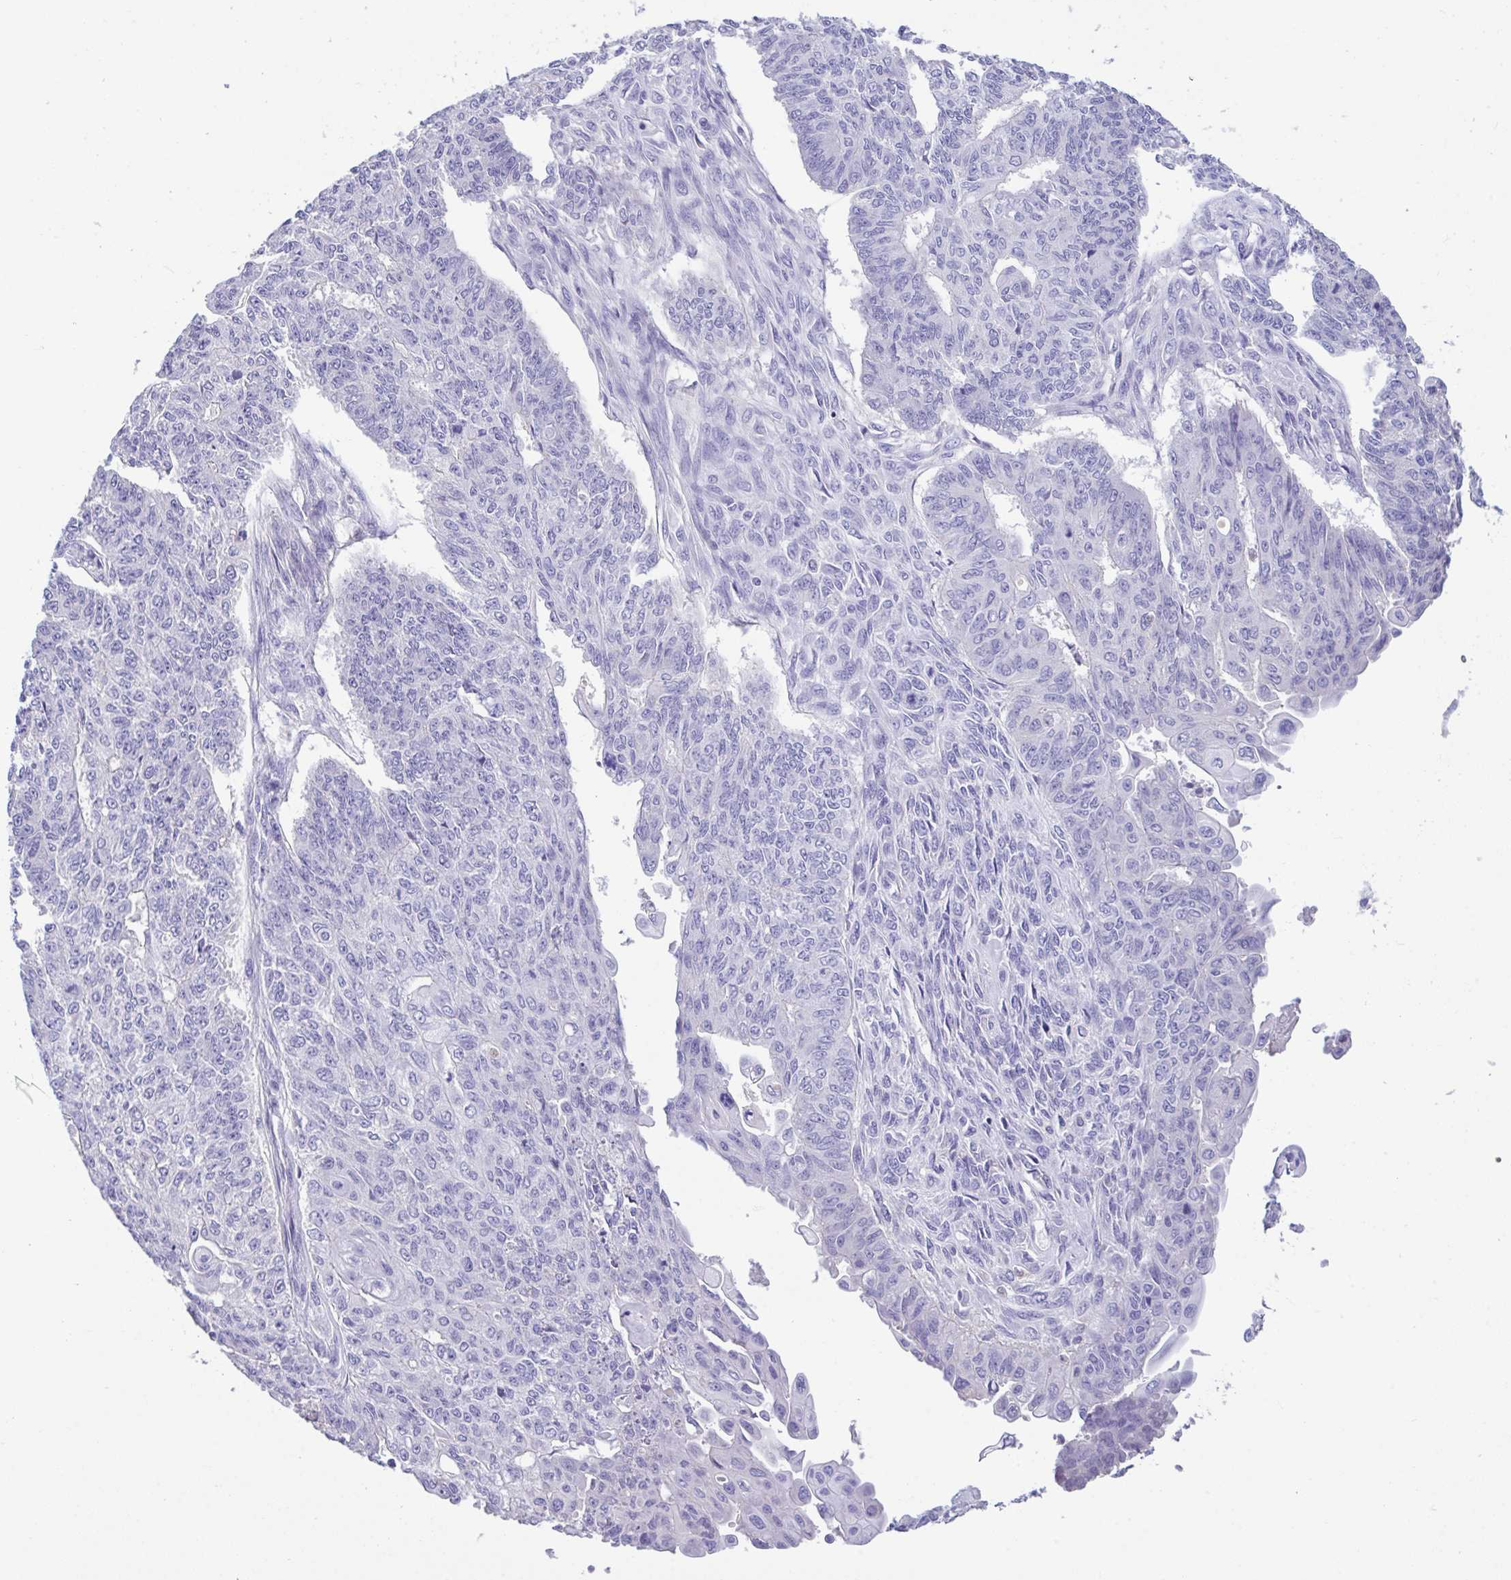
{"staining": {"intensity": "negative", "quantity": "none", "location": "none"}, "tissue": "endometrial cancer", "cell_type": "Tumor cells", "image_type": "cancer", "snomed": [{"axis": "morphology", "description": "Adenocarcinoma, NOS"}, {"axis": "topography", "description": "Endometrium"}], "caption": "Tumor cells are negative for protein expression in human endometrial adenocarcinoma. (Brightfield microscopy of DAB (3,3'-diaminobenzidine) immunohistochemistry (IHC) at high magnification).", "gene": "CA10", "patient": {"sex": "female", "age": 32}}